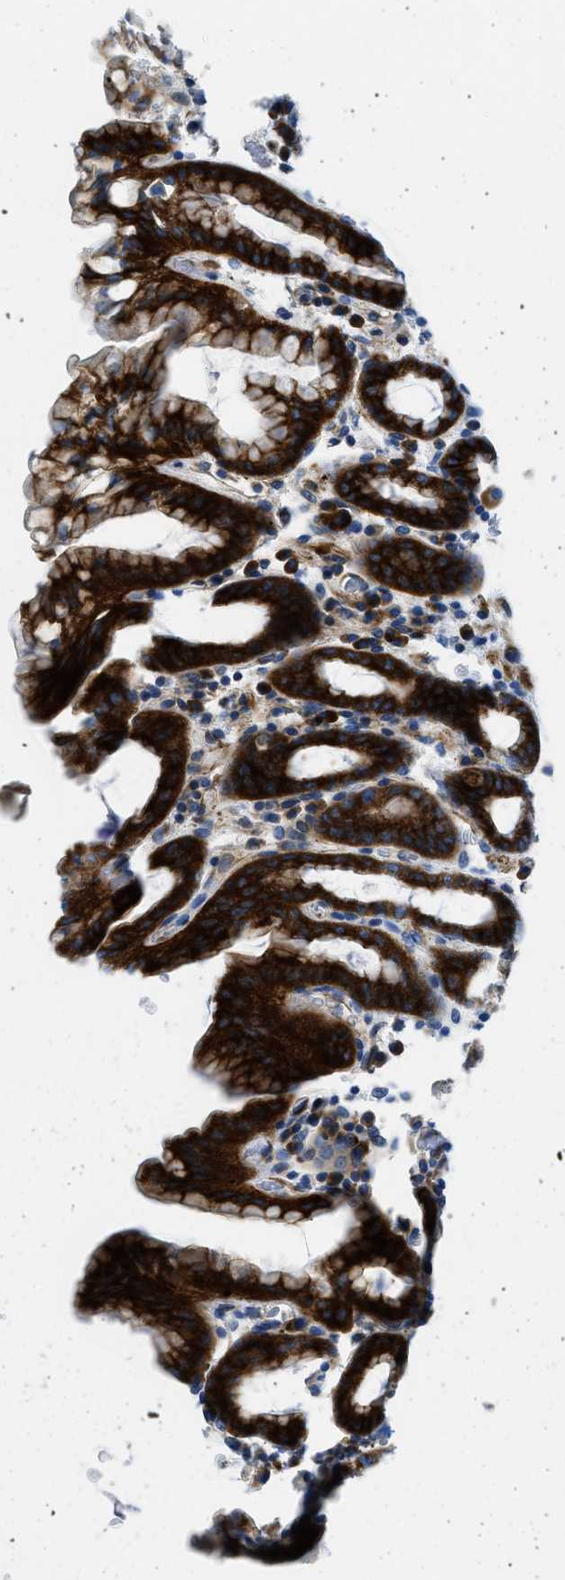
{"staining": {"intensity": "strong", "quantity": ">75%", "location": "cytoplasmic/membranous"}, "tissue": "stomach", "cell_type": "Glandular cells", "image_type": "normal", "snomed": [{"axis": "morphology", "description": "Normal tissue, NOS"}, {"axis": "topography", "description": "Stomach, upper"}], "caption": "This is an image of immunohistochemistry (IHC) staining of unremarkable stomach, which shows strong staining in the cytoplasmic/membranous of glandular cells.", "gene": "CUTA", "patient": {"sex": "male", "age": 68}}